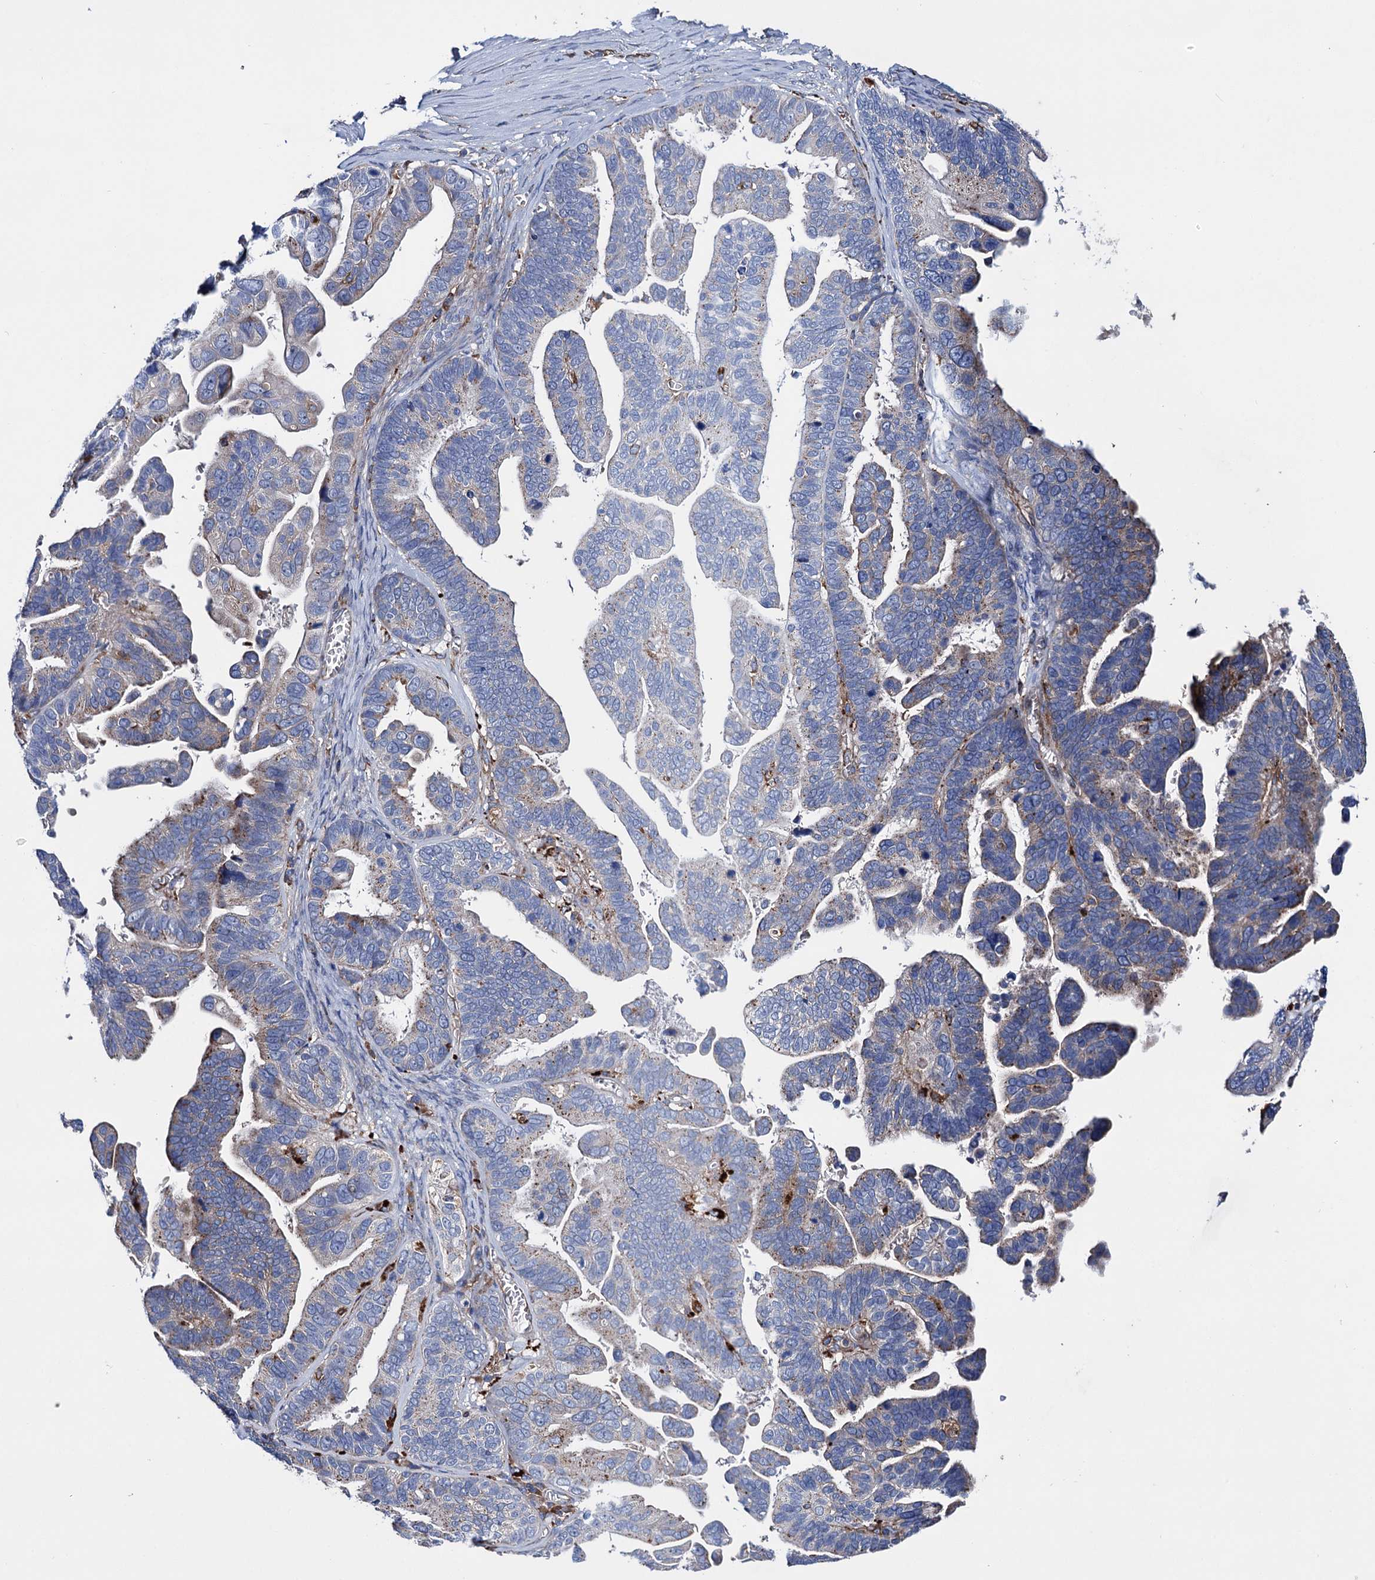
{"staining": {"intensity": "weak", "quantity": "25%-75%", "location": "cytoplasmic/membranous"}, "tissue": "ovarian cancer", "cell_type": "Tumor cells", "image_type": "cancer", "snomed": [{"axis": "morphology", "description": "Cystadenocarcinoma, serous, NOS"}, {"axis": "topography", "description": "Ovary"}], "caption": "Weak cytoplasmic/membranous expression is present in approximately 25%-75% of tumor cells in ovarian cancer.", "gene": "SCPEP1", "patient": {"sex": "female", "age": 56}}